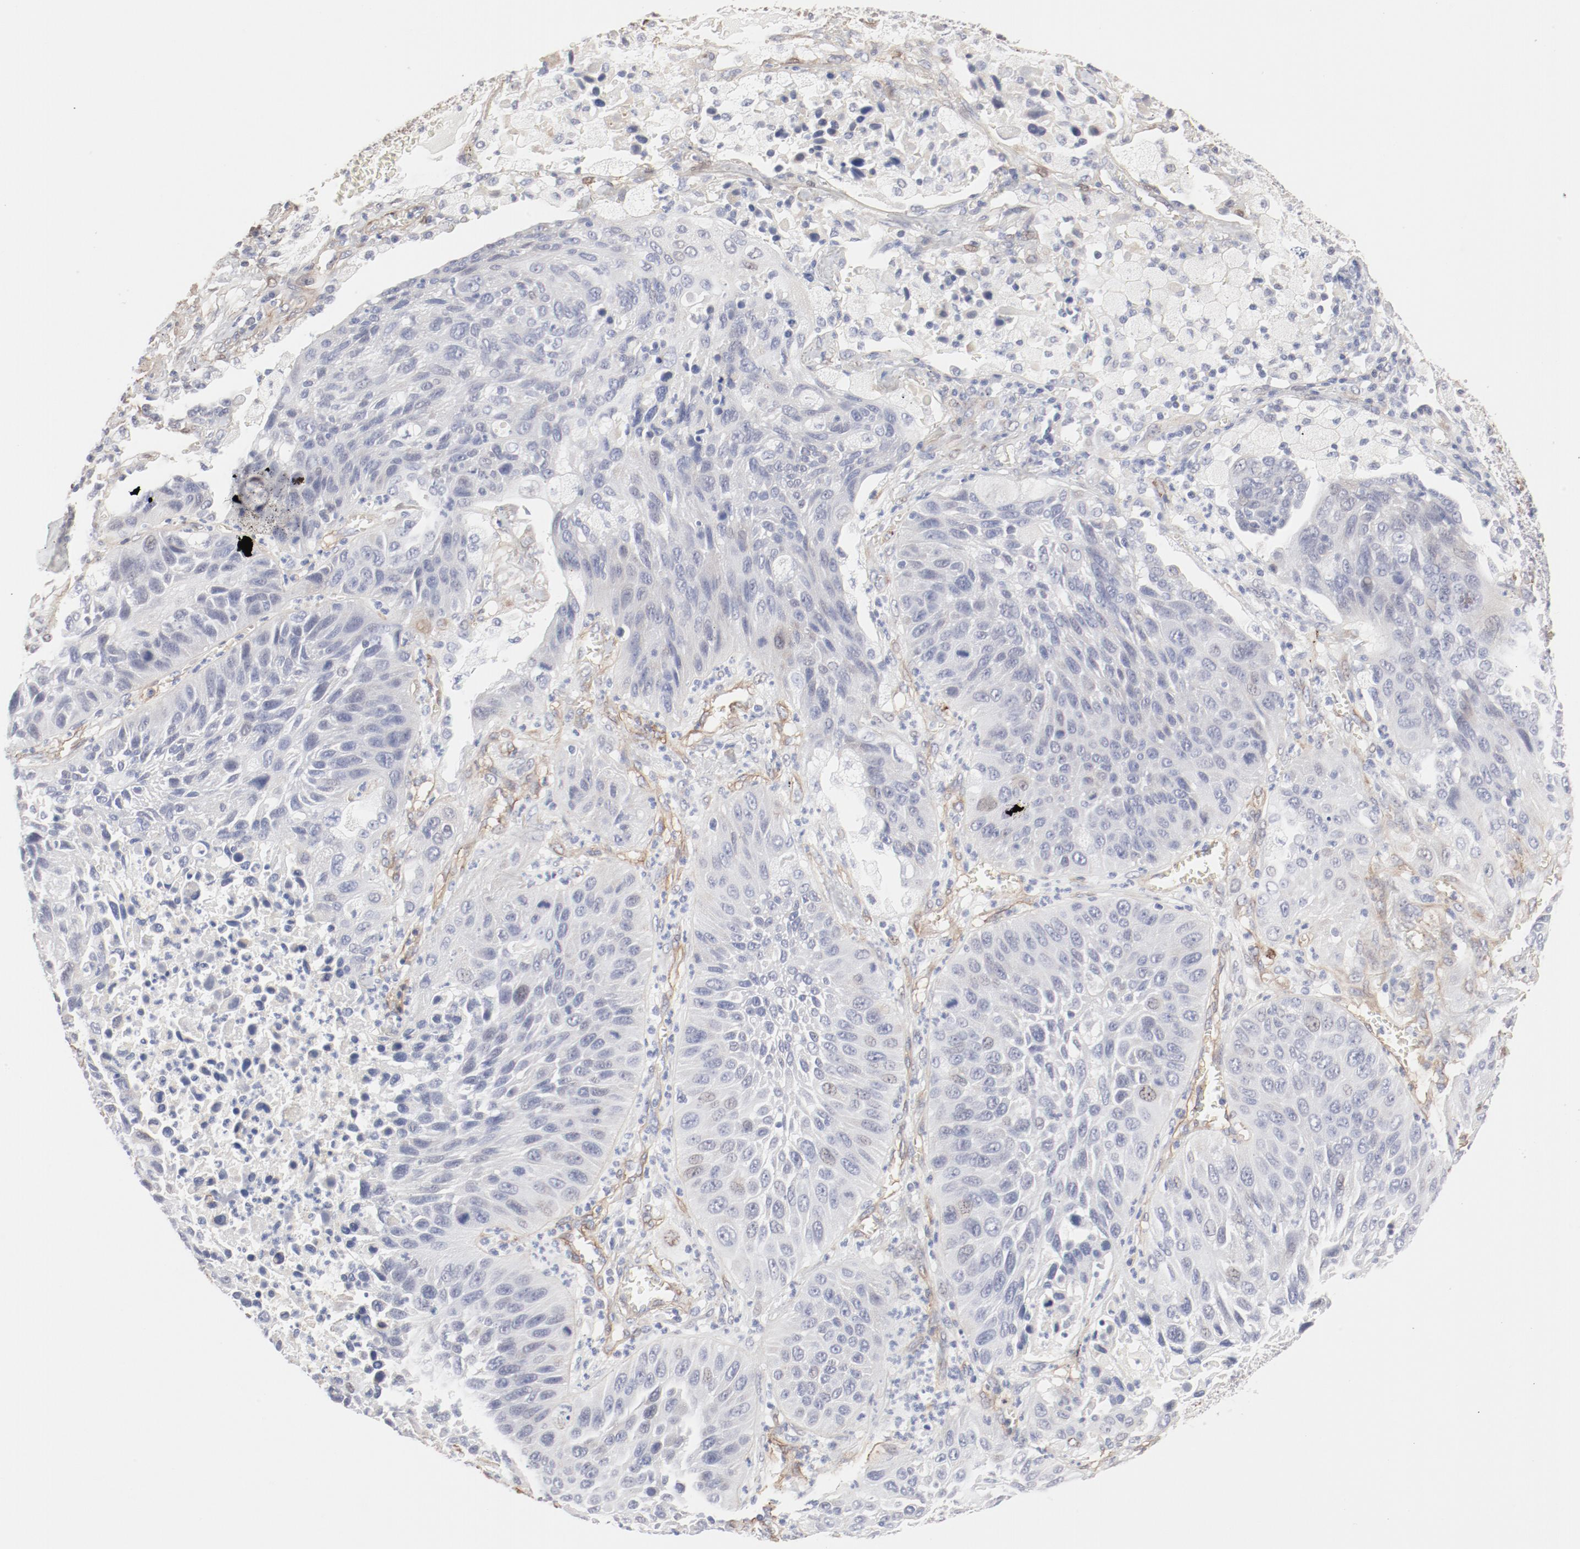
{"staining": {"intensity": "negative", "quantity": "none", "location": "none"}, "tissue": "lung cancer", "cell_type": "Tumor cells", "image_type": "cancer", "snomed": [{"axis": "morphology", "description": "Squamous cell carcinoma, NOS"}, {"axis": "topography", "description": "Lung"}], "caption": "Lung squamous cell carcinoma was stained to show a protein in brown. There is no significant expression in tumor cells.", "gene": "MAGED4", "patient": {"sex": "female", "age": 76}}